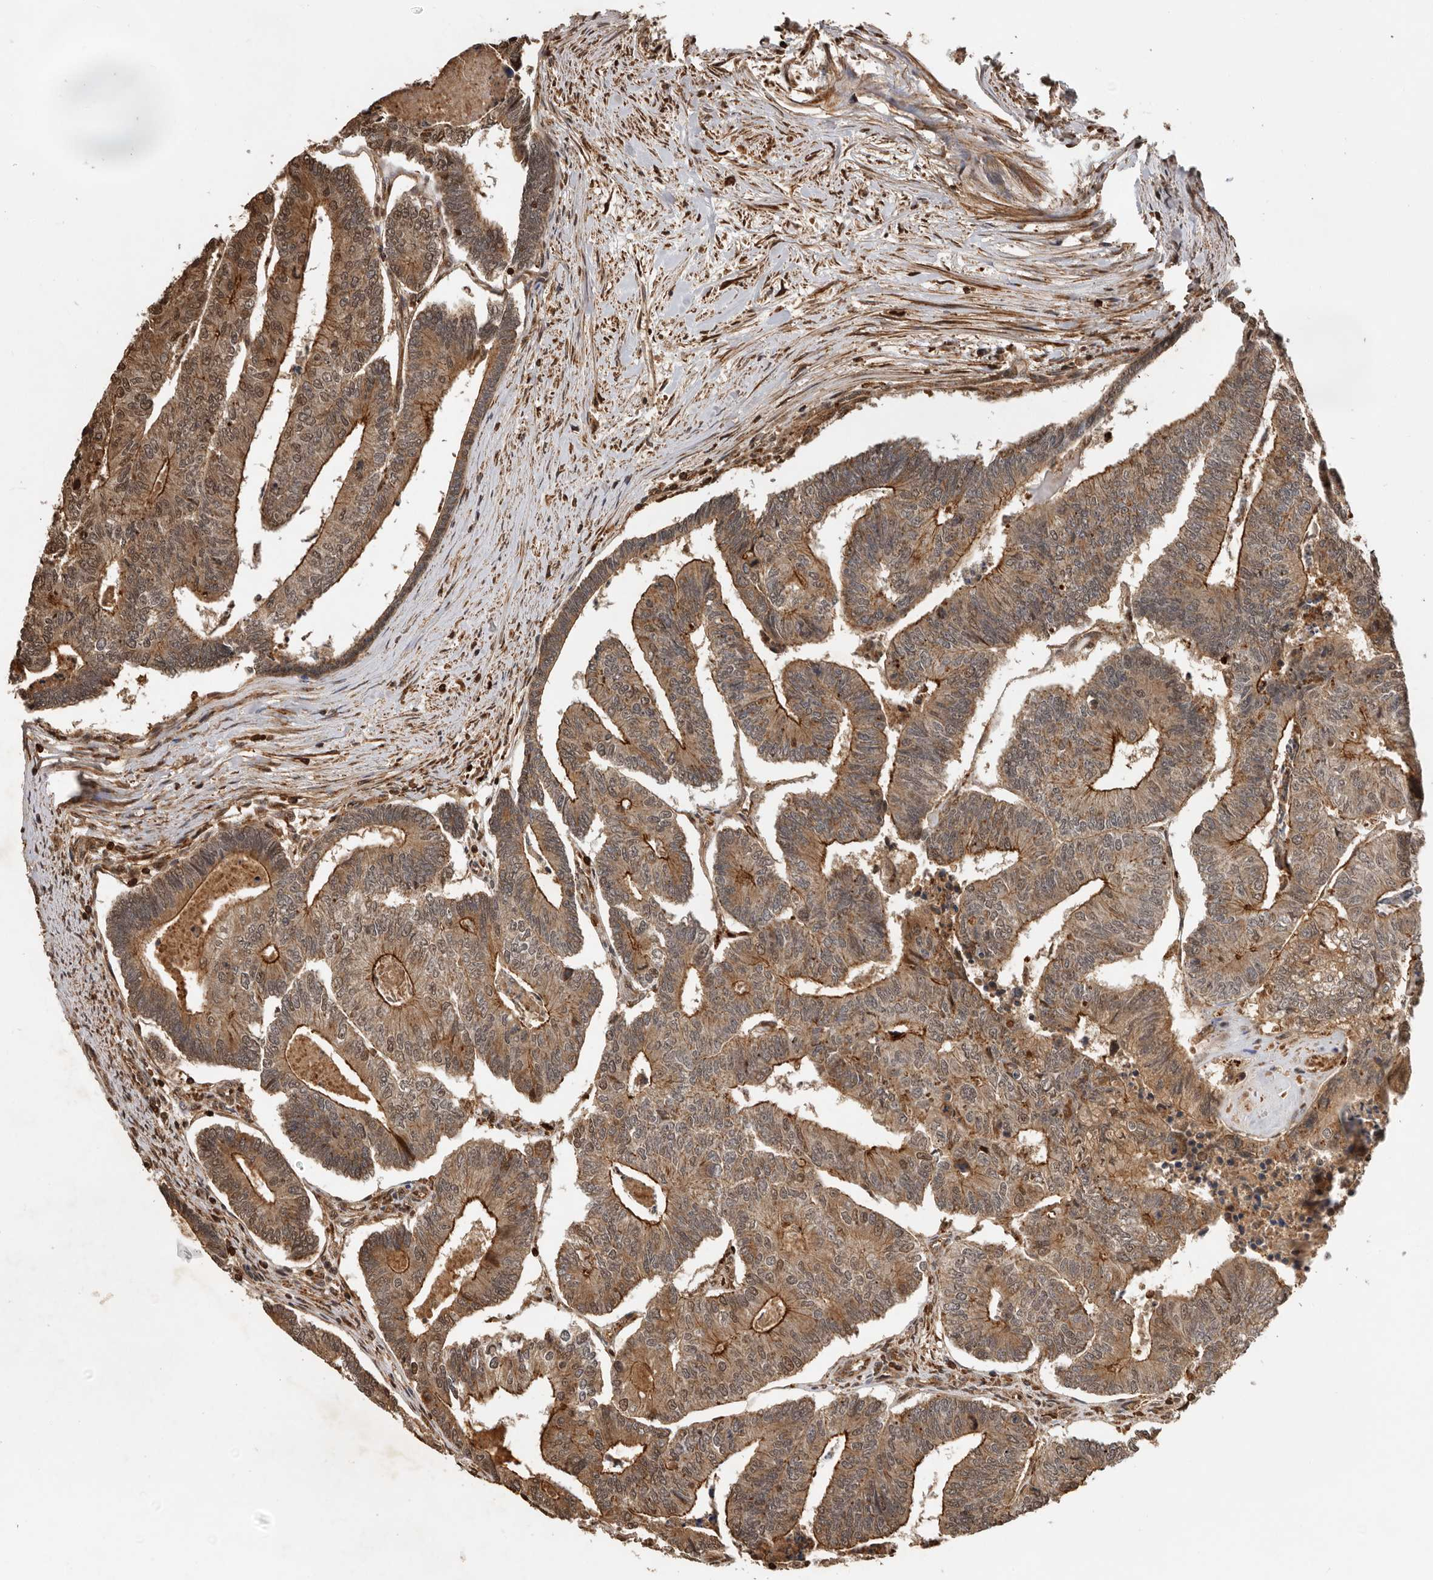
{"staining": {"intensity": "moderate", "quantity": ">75%", "location": "cytoplasmic/membranous"}, "tissue": "colorectal cancer", "cell_type": "Tumor cells", "image_type": "cancer", "snomed": [{"axis": "morphology", "description": "Adenocarcinoma, NOS"}, {"axis": "topography", "description": "Colon"}], "caption": "Colorectal adenocarcinoma stained for a protein (brown) reveals moderate cytoplasmic/membranous positive expression in approximately >75% of tumor cells.", "gene": "RNF157", "patient": {"sex": "female", "age": 67}}